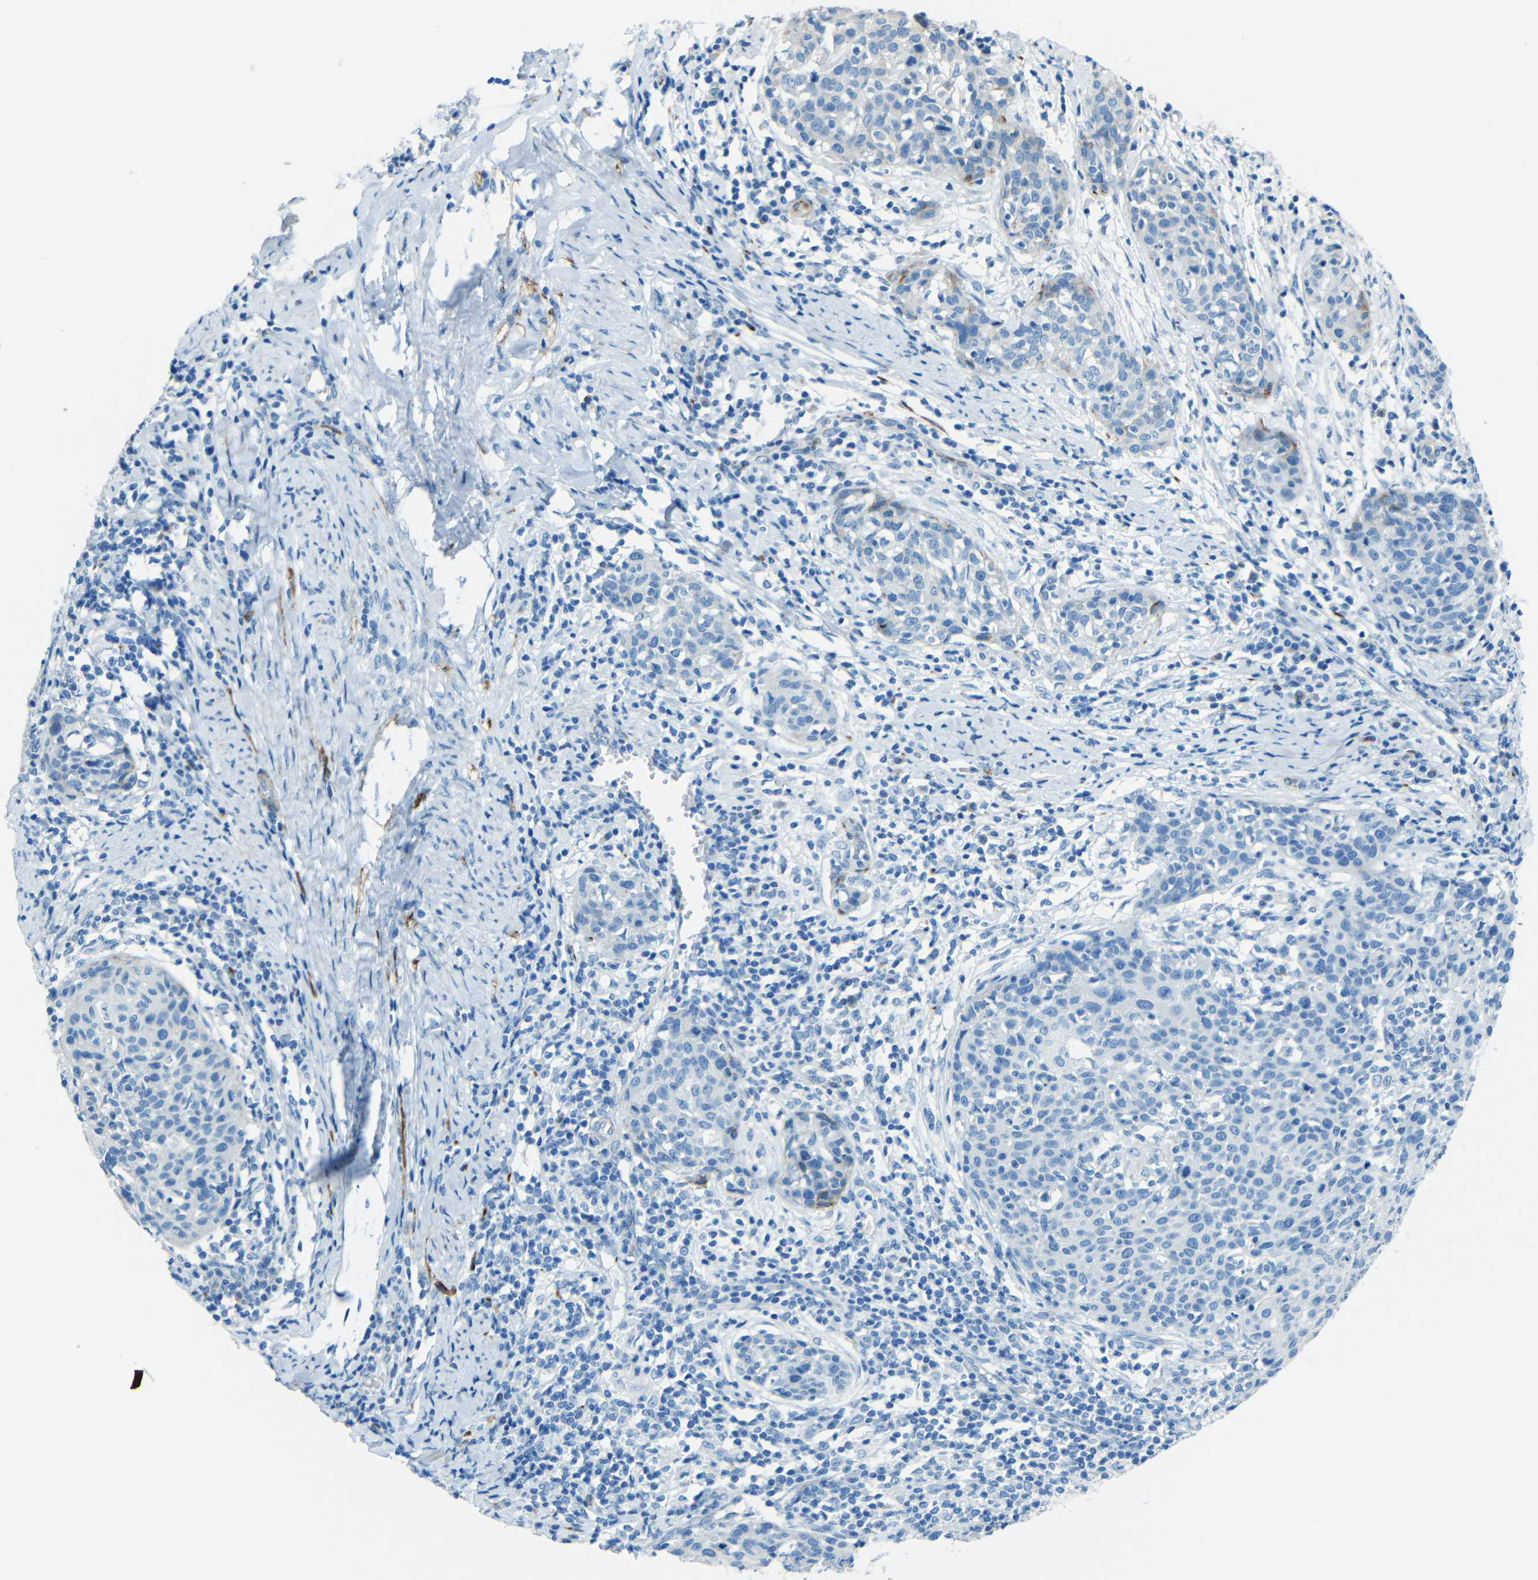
{"staining": {"intensity": "negative", "quantity": "none", "location": "none"}, "tissue": "cervical cancer", "cell_type": "Tumor cells", "image_type": "cancer", "snomed": [{"axis": "morphology", "description": "Squamous cell carcinoma, NOS"}, {"axis": "topography", "description": "Cervix"}], "caption": "An immunohistochemistry (IHC) image of cervical cancer is shown. There is no staining in tumor cells of cervical cancer.", "gene": "TUBB4B", "patient": {"sex": "female", "age": 38}}